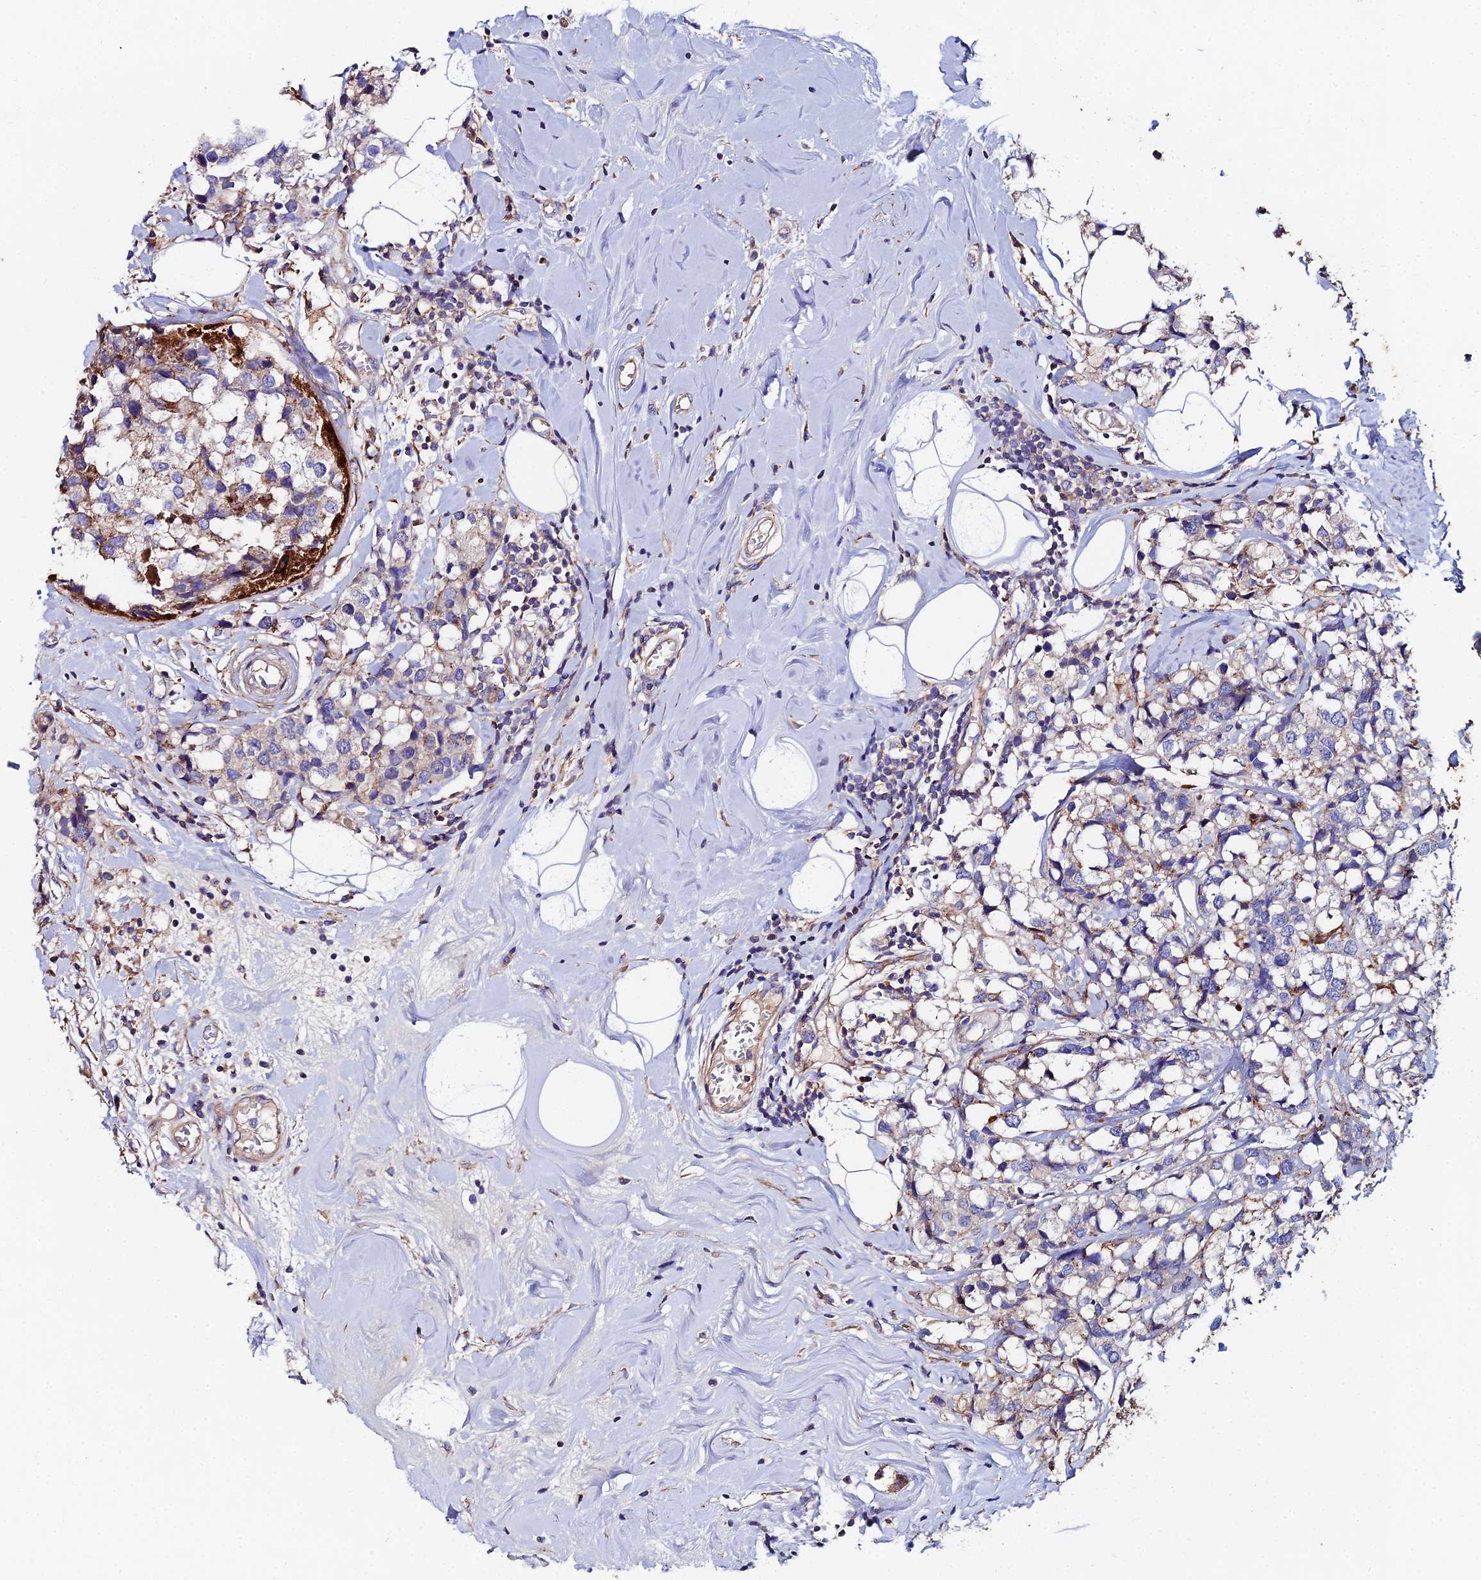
{"staining": {"intensity": "negative", "quantity": "none", "location": "none"}, "tissue": "breast cancer", "cell_type": "Tumor cells", "image_type": "cancer", "snomed": [{"axis": "morphology", "description": "Lobular carcinoma"}, {"axis": "topography", "description": "Breast"}], "caption": "This micrograph is of breast cancer (lobular carcinoma) stained with IHC to label a protein in brown with the nuclei are counter-stained blue. There is no positivity in tumor cells. The staining was performed using DAB to visualize the protein expression in brown, while the nuclei were stained in blue with hematoxylin (Magnification: 20x).", "gene": "C6", "patient": {"sex": "female", "age": 59}}